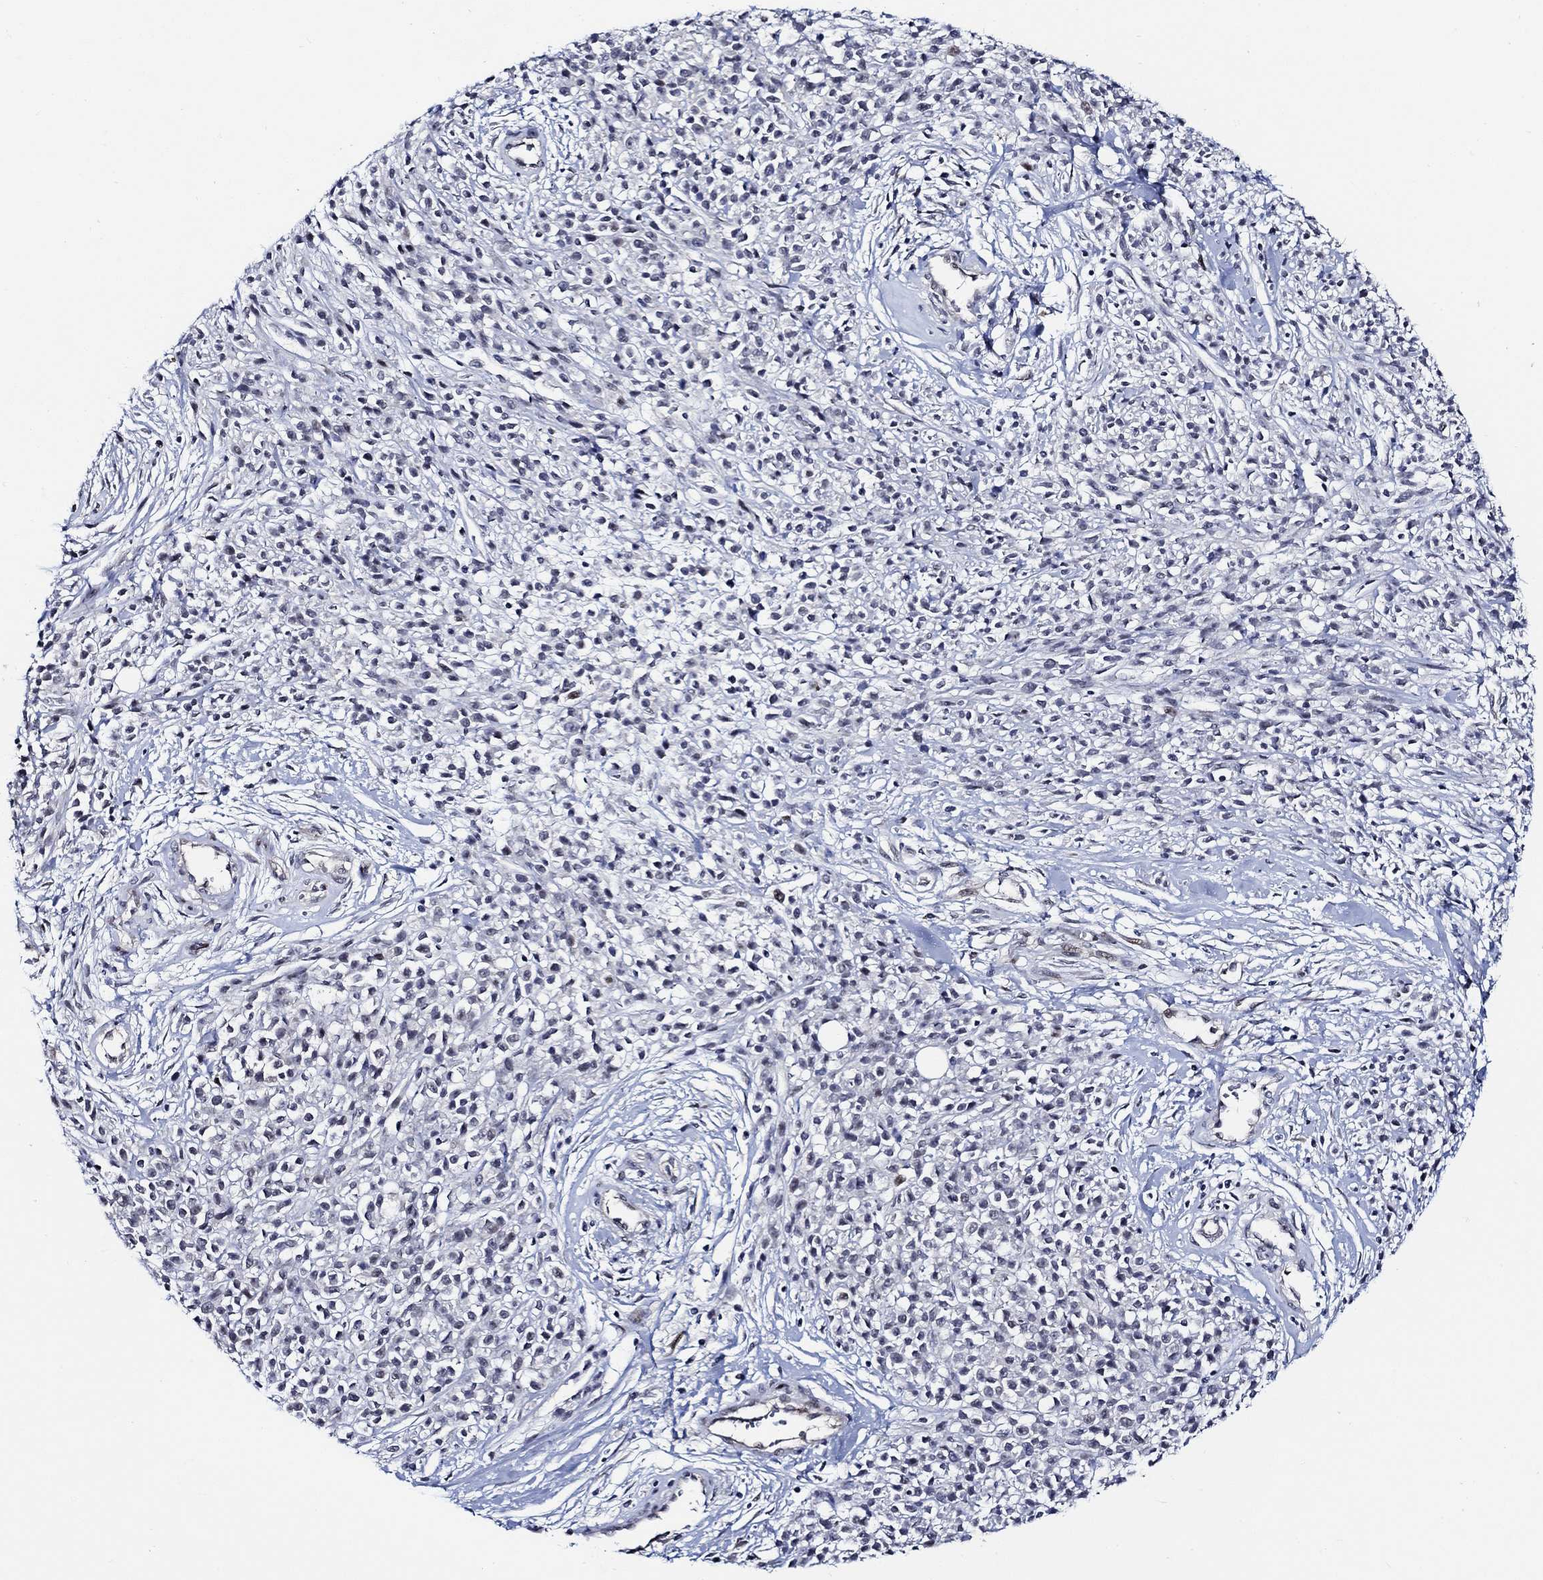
{"staining": {"intensity": "negative", "quantity": "none", "location": "none"}, "tissue": "melanoma", "cell_type": "Tumor cells", "image_type": "cancer", "snomed": [{"axis": "morphology", "description": "Malignant melanoma, NOS"}, {"axis": "topography", "description": "Skin"}, {"axis": "topography", "description": "Skin of trunk"}], "caption": "Tumor cells are negative for protein expression in human melanoma.", "gene": "C8orf48", "patient": {"sex": "male", "age": 74}}